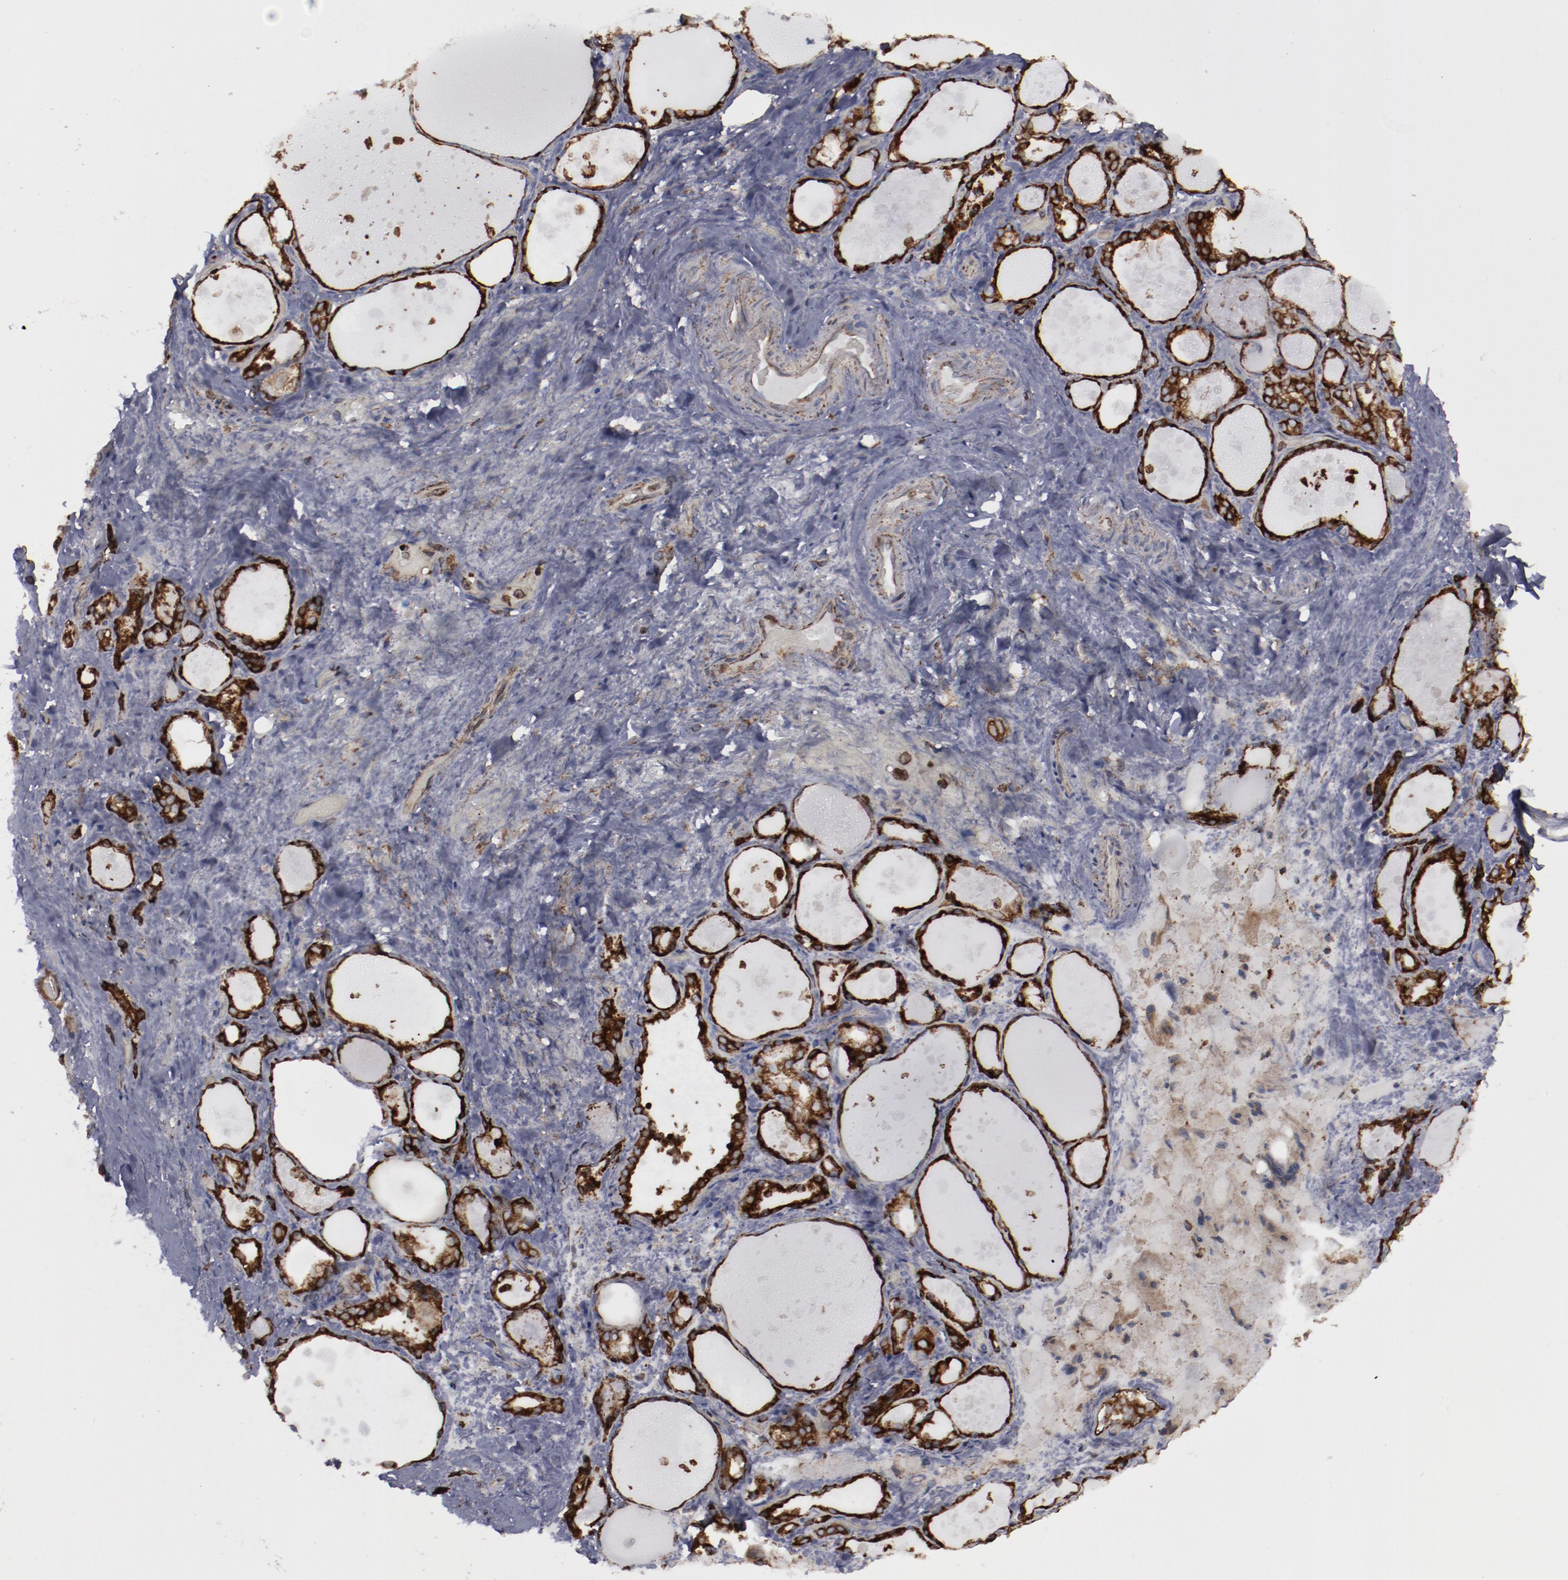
{"staining": {"intensity": "strong", "quantity": ">75%", "location": "cytoplasmic/membranous"}, "tissue": "thyroid gland", "cell_type": "Glandular cells", "image_type": "normal", "snomed": [{"axis": "morphology", "description": "Normal tissue, NOS"}, {"axis": "topography", "description": "Thyroid gland"}], "caption": "Unremarkable thyroid gland displays strong cytoplasmic/membranous positivity in about >75% of glandular cells The protein of interest is shown in brown color, while the nuclei are stained blue..", "gene": "ERLIN2", "patient": {"sex": "female", "age": 75}}